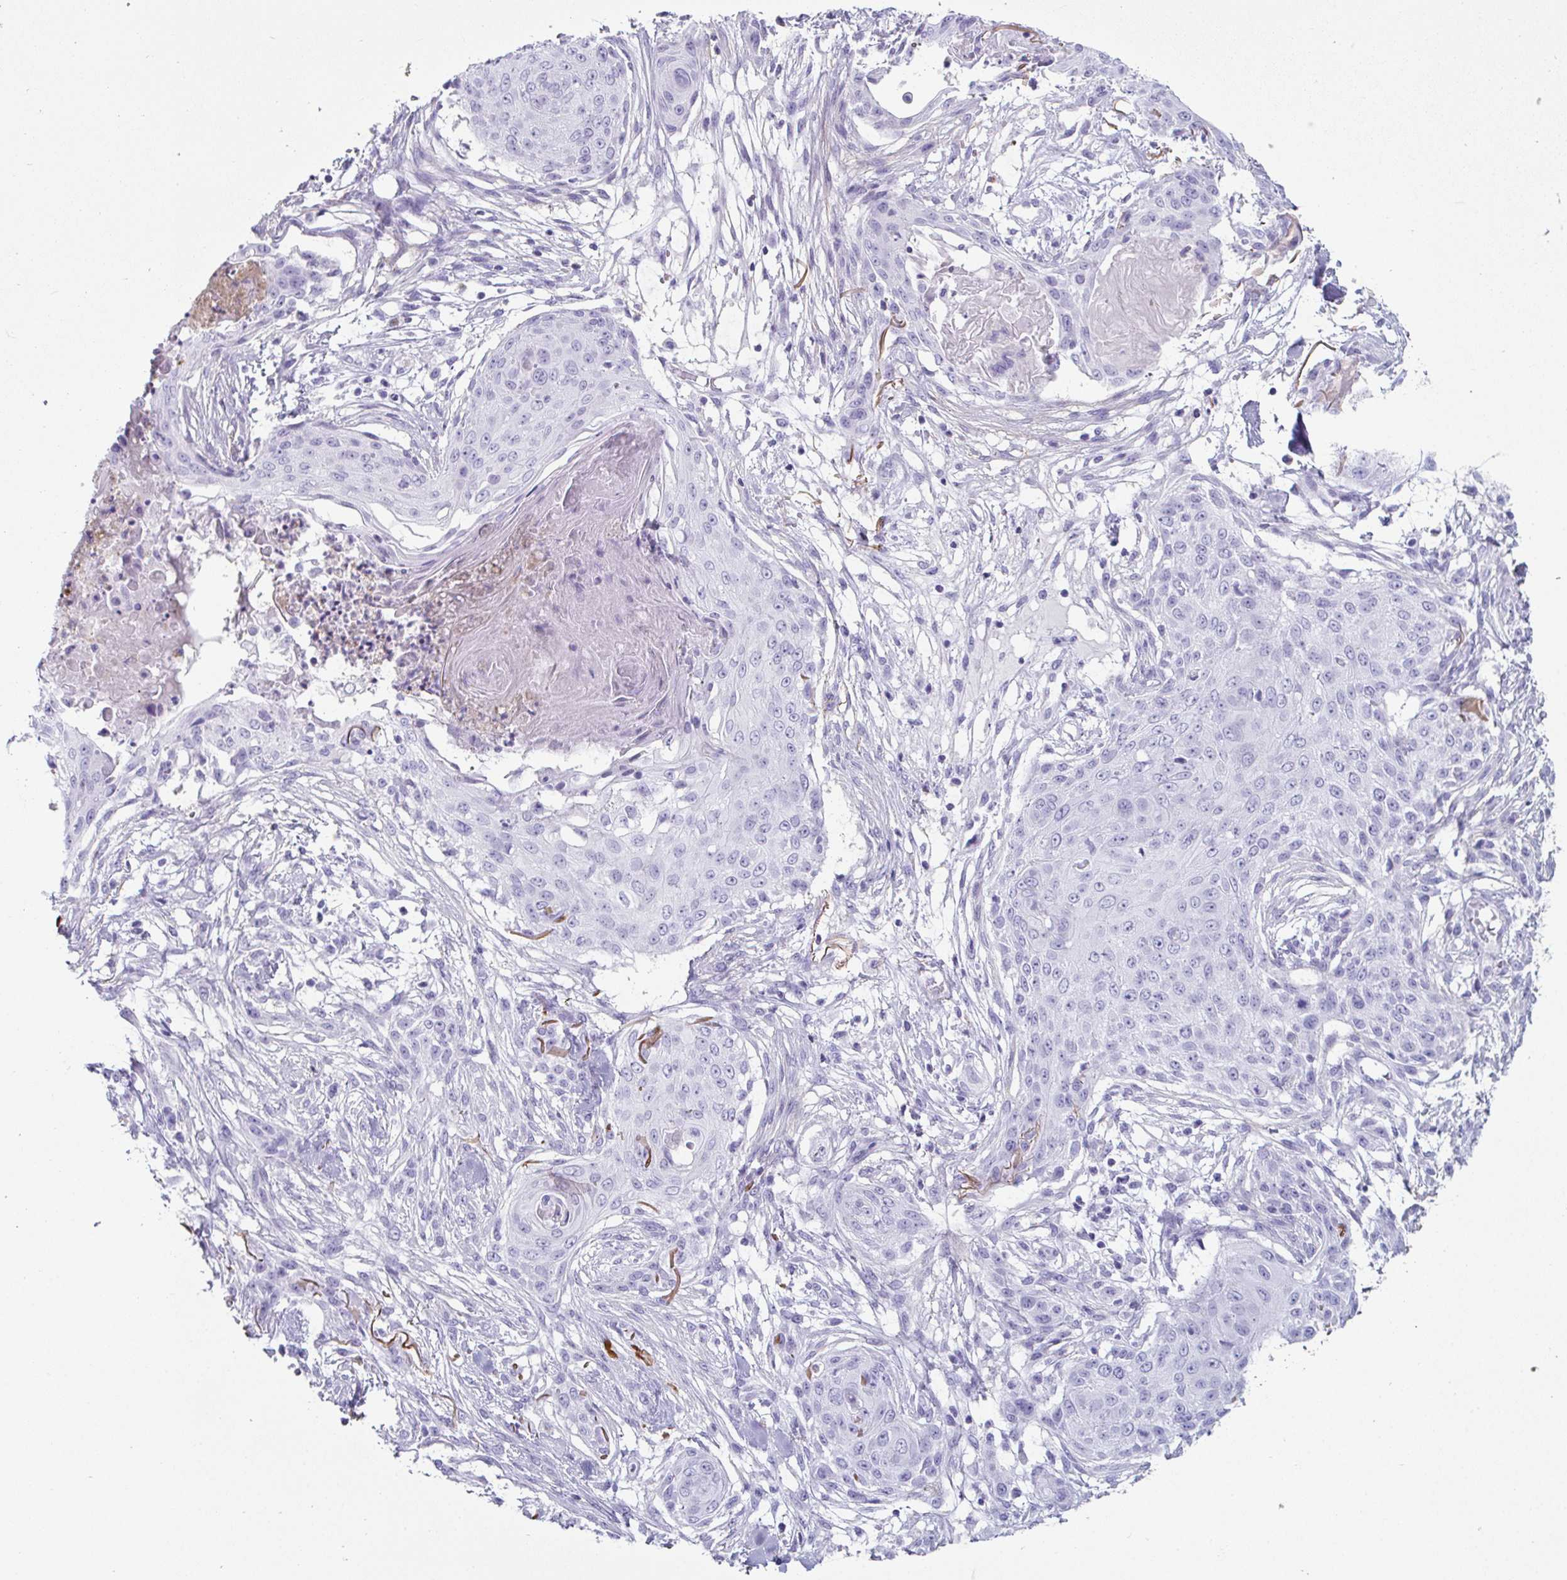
{"staining": {"intensity": "negative", "quantity": "none", "location": "none"}, "tissue": "skin cancer", "cell_type": "Tumor cells", "image_type": "cancer", "snomed": [{"axis": "morphology", "description": "Squamous cell carcinoma, NOS"}, {"axis": "topography", "description": "Skin"}], "caption": "Immunohistochemistry (IHC) micrograph of neoplastic tissue: human skin cancer (squamous cell carcinoma) stained with DAB displays no significant protein staining in tumor cells. (Stains: DAB immunohistochemistry with hematoxylin counter stain, Microscopy: brightfield microscopy at high magnification).", "gene": "CREG2", "patient": {"sex": "female", "age": 59}}